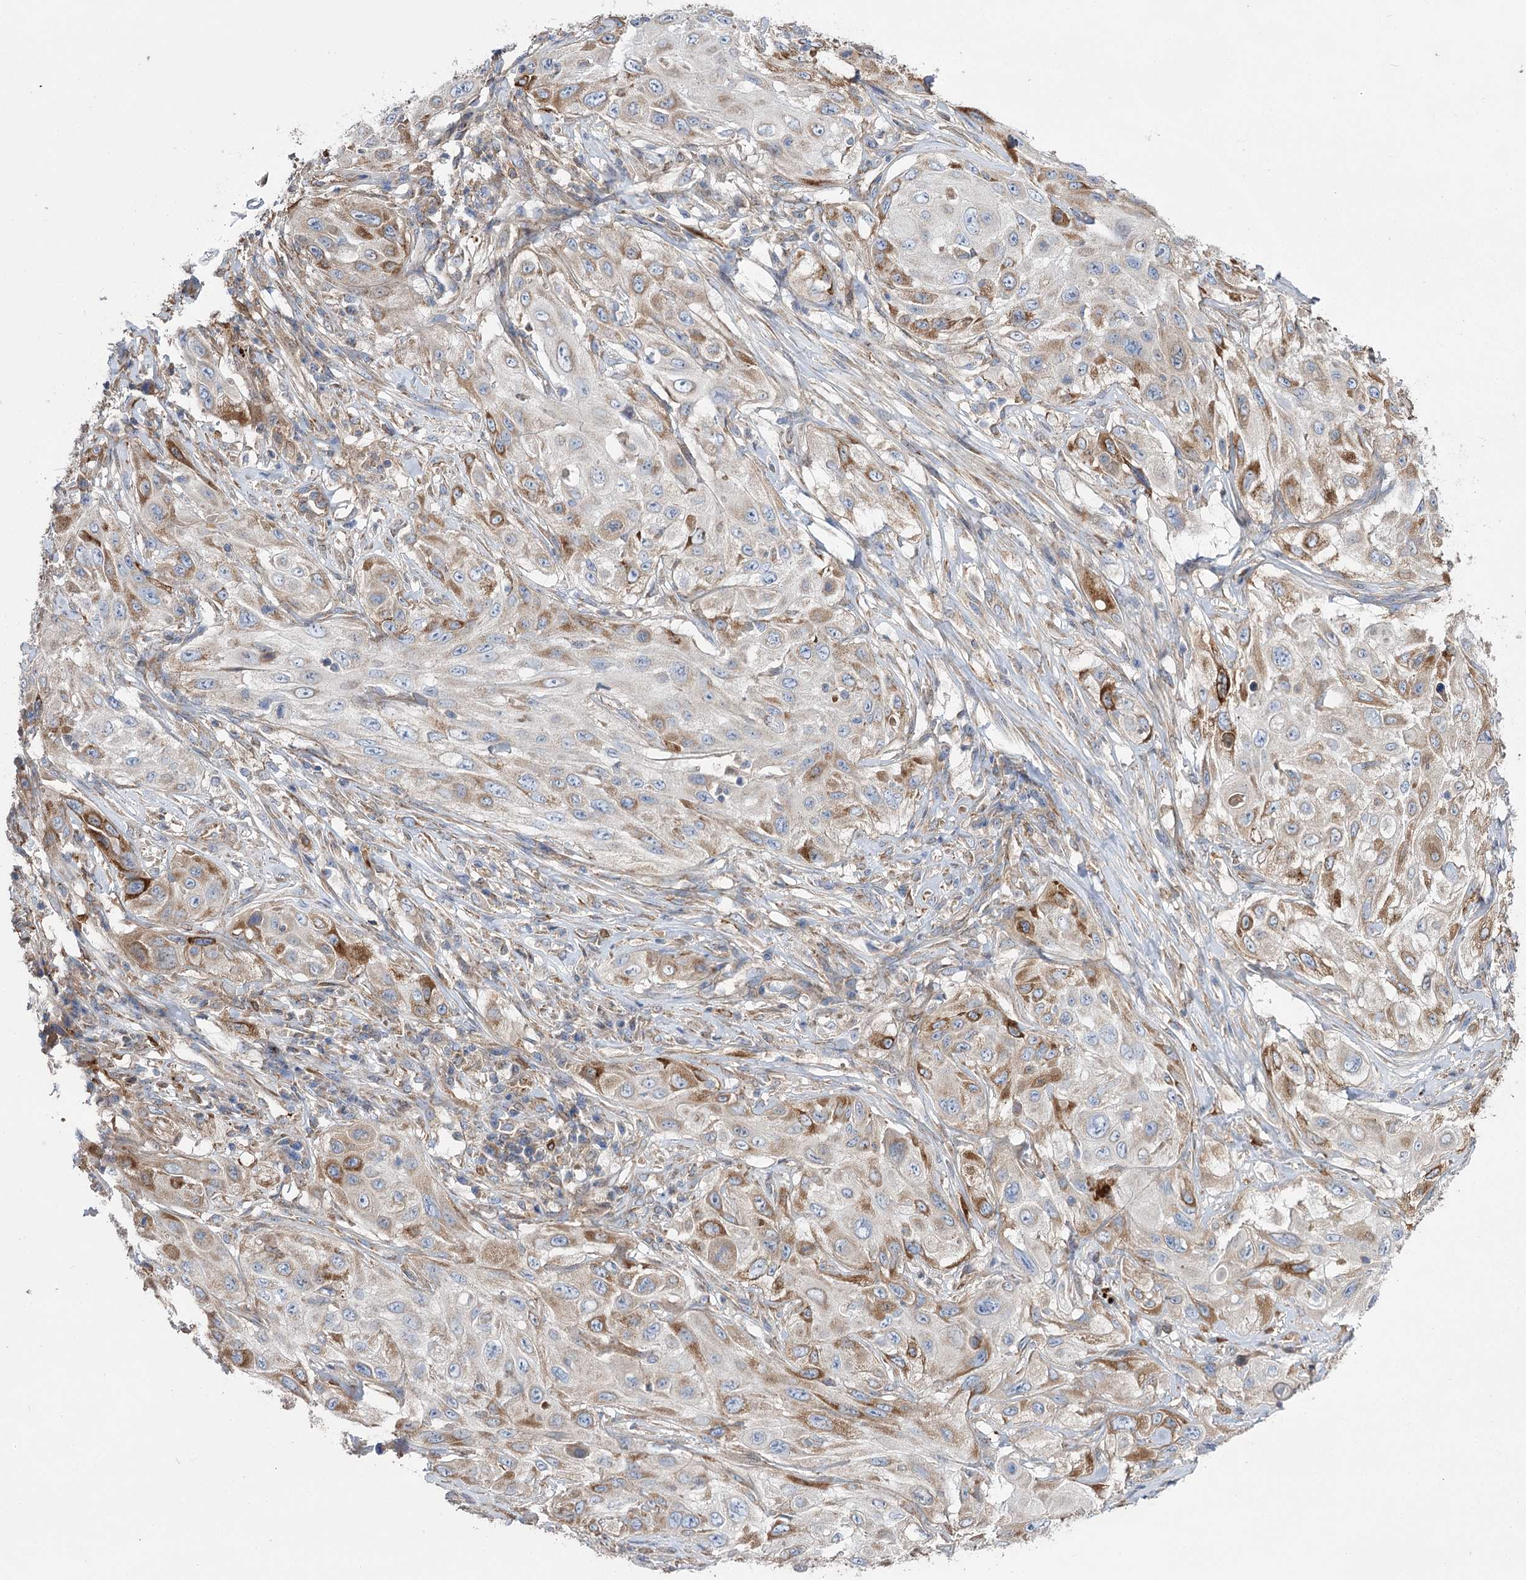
{"staining": {"intensity": "strong", "quantity": "<25%", "location": "cytoplasmic/membranous"}, "tissue": "cervical cancer", "cell_type": "Tumor cells", "image_type": "cancer", "snomed": [{"axis": "morphology", "description": "Squamous cell carcinoma, NOS"}, {"axis": "topography", "description": "Cervix"}], "caption": "Tumor cells display medium levels of strong cytoplasmic/membranous expression in approximately <25% of cells in human cervical squamous cell carcinoma.", "gene": "RMDN2", "patient": {"sex": "female", "age": 42}}